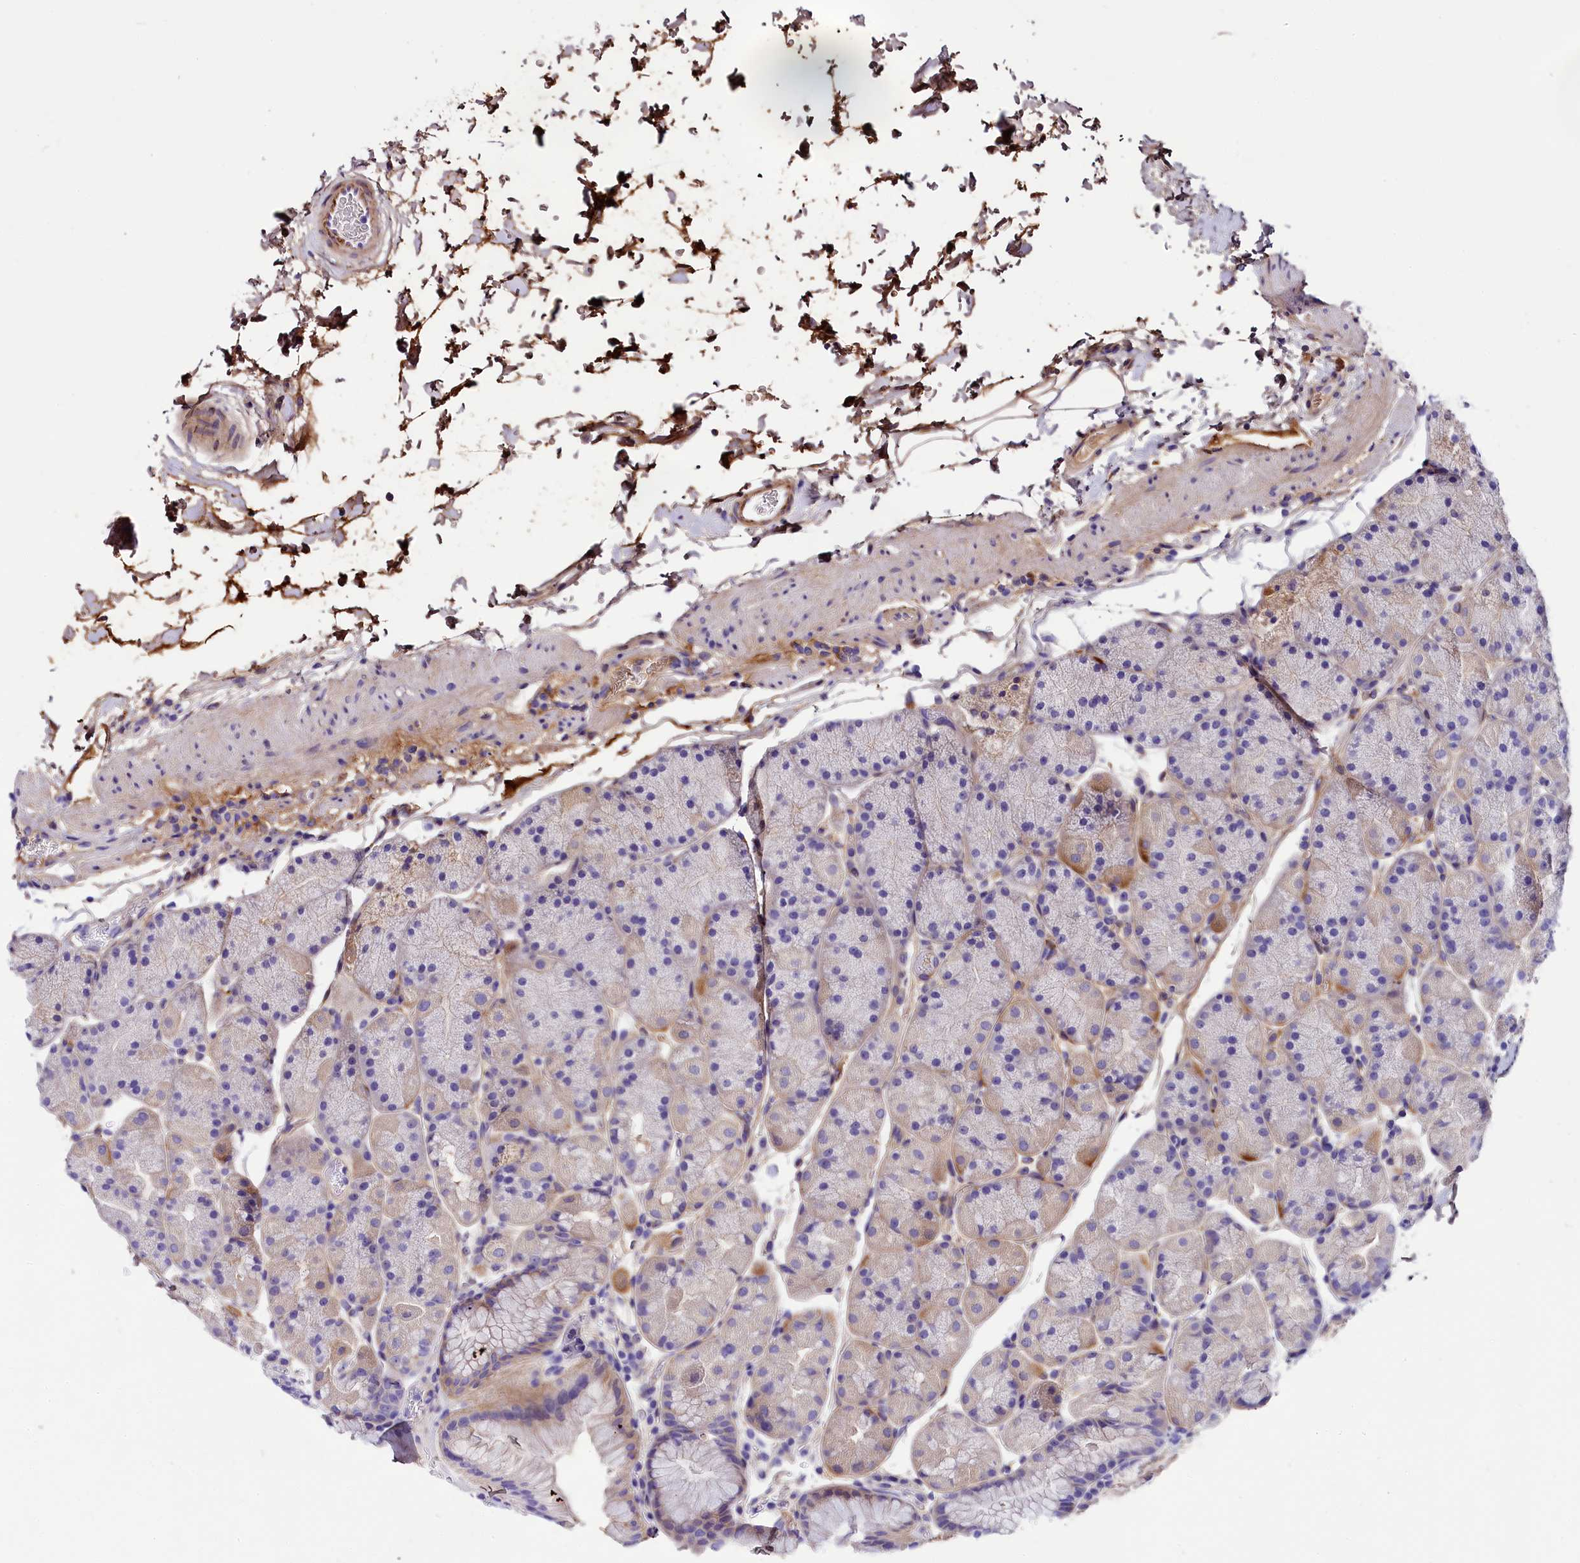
{"staining": {"intensity": "moderate", "quantity": "<25%", "location": "cytoplasmic/membranous"}, "tissue": "stomach", "cell_type": "Glandular cells", "image_type": "normal", "snomed": [{"axis": "morphology", "description": "Normal tissue, NOS"}, {"axis": "topography", "description": "Stomach, upper"}, {"axis": "topography", "description": "Stomach, lower"}], "caption": "This is a micrograph of immunohistochemistry (IHC) staining of unremarkable stomach, which shows moderate positivity in the cytoplasmic/membranous of glandular cells.", "gene": "SOD3", "patient": {"sex": "male", "age": 67}}